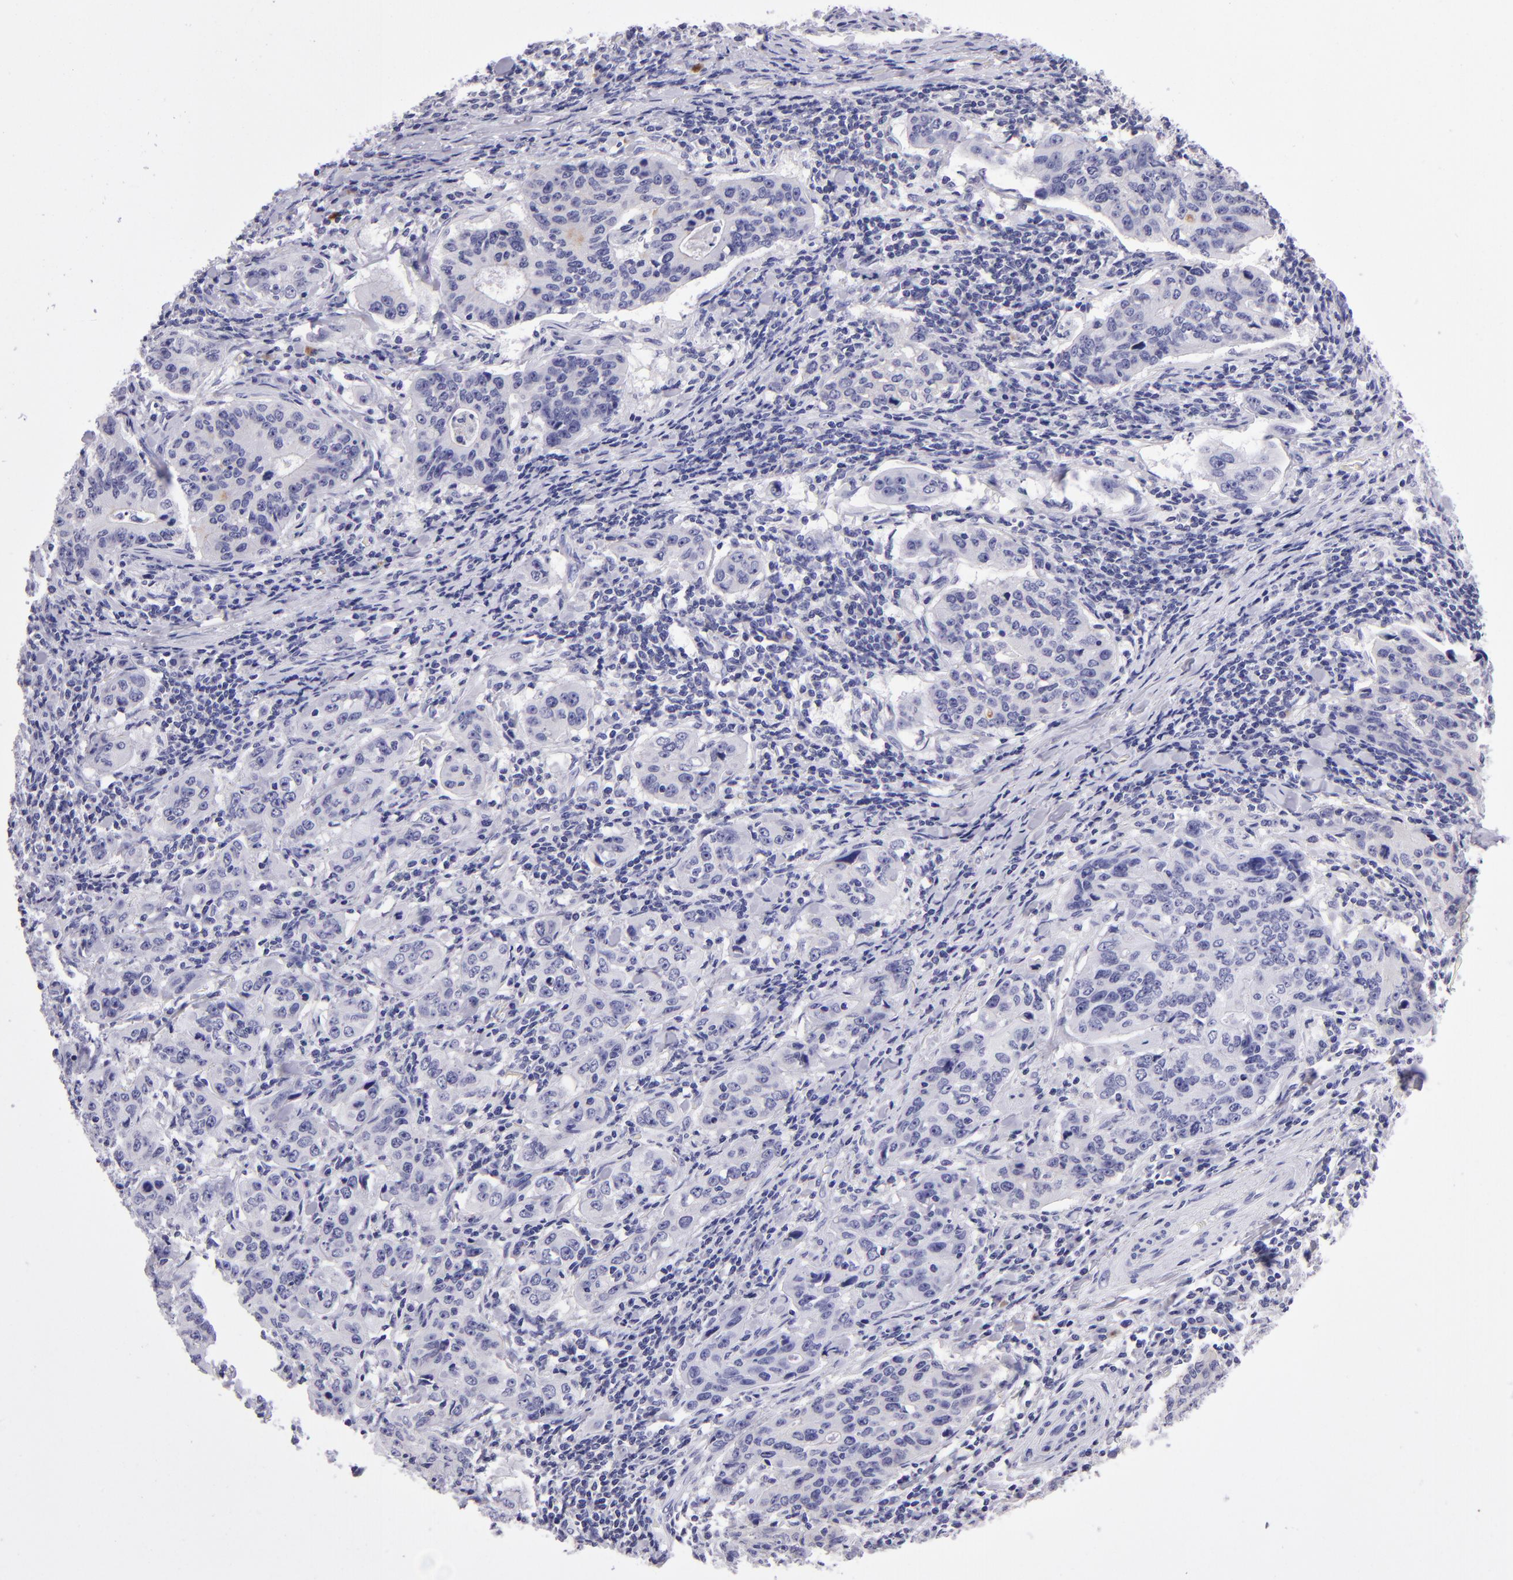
{"staining": {"intensity": "negative", "quantity": "none", "location": "none"}, "tissue": "stomach cancer", "cell_type": "Tumor cells", "image_type": "cancer", "snomed": [{"axis": "morphology", "description": "Adenocarcinoma, NOS"}, {"axis": "topography", "description": "Esophagus"}, {"axis": "topography", "description": "Stomach"}], "caption": "Immunohistochemical staining of adenocarcinoma (stomach) demonstrates no significant positivity in tumor cells. (Brightfield microscopy of DAB (3,3'-diaminobenzidine) immunohistochemistry at high magnification).", "gene": "TYRP1", "patient": {"sex": "male", "age": 74}}